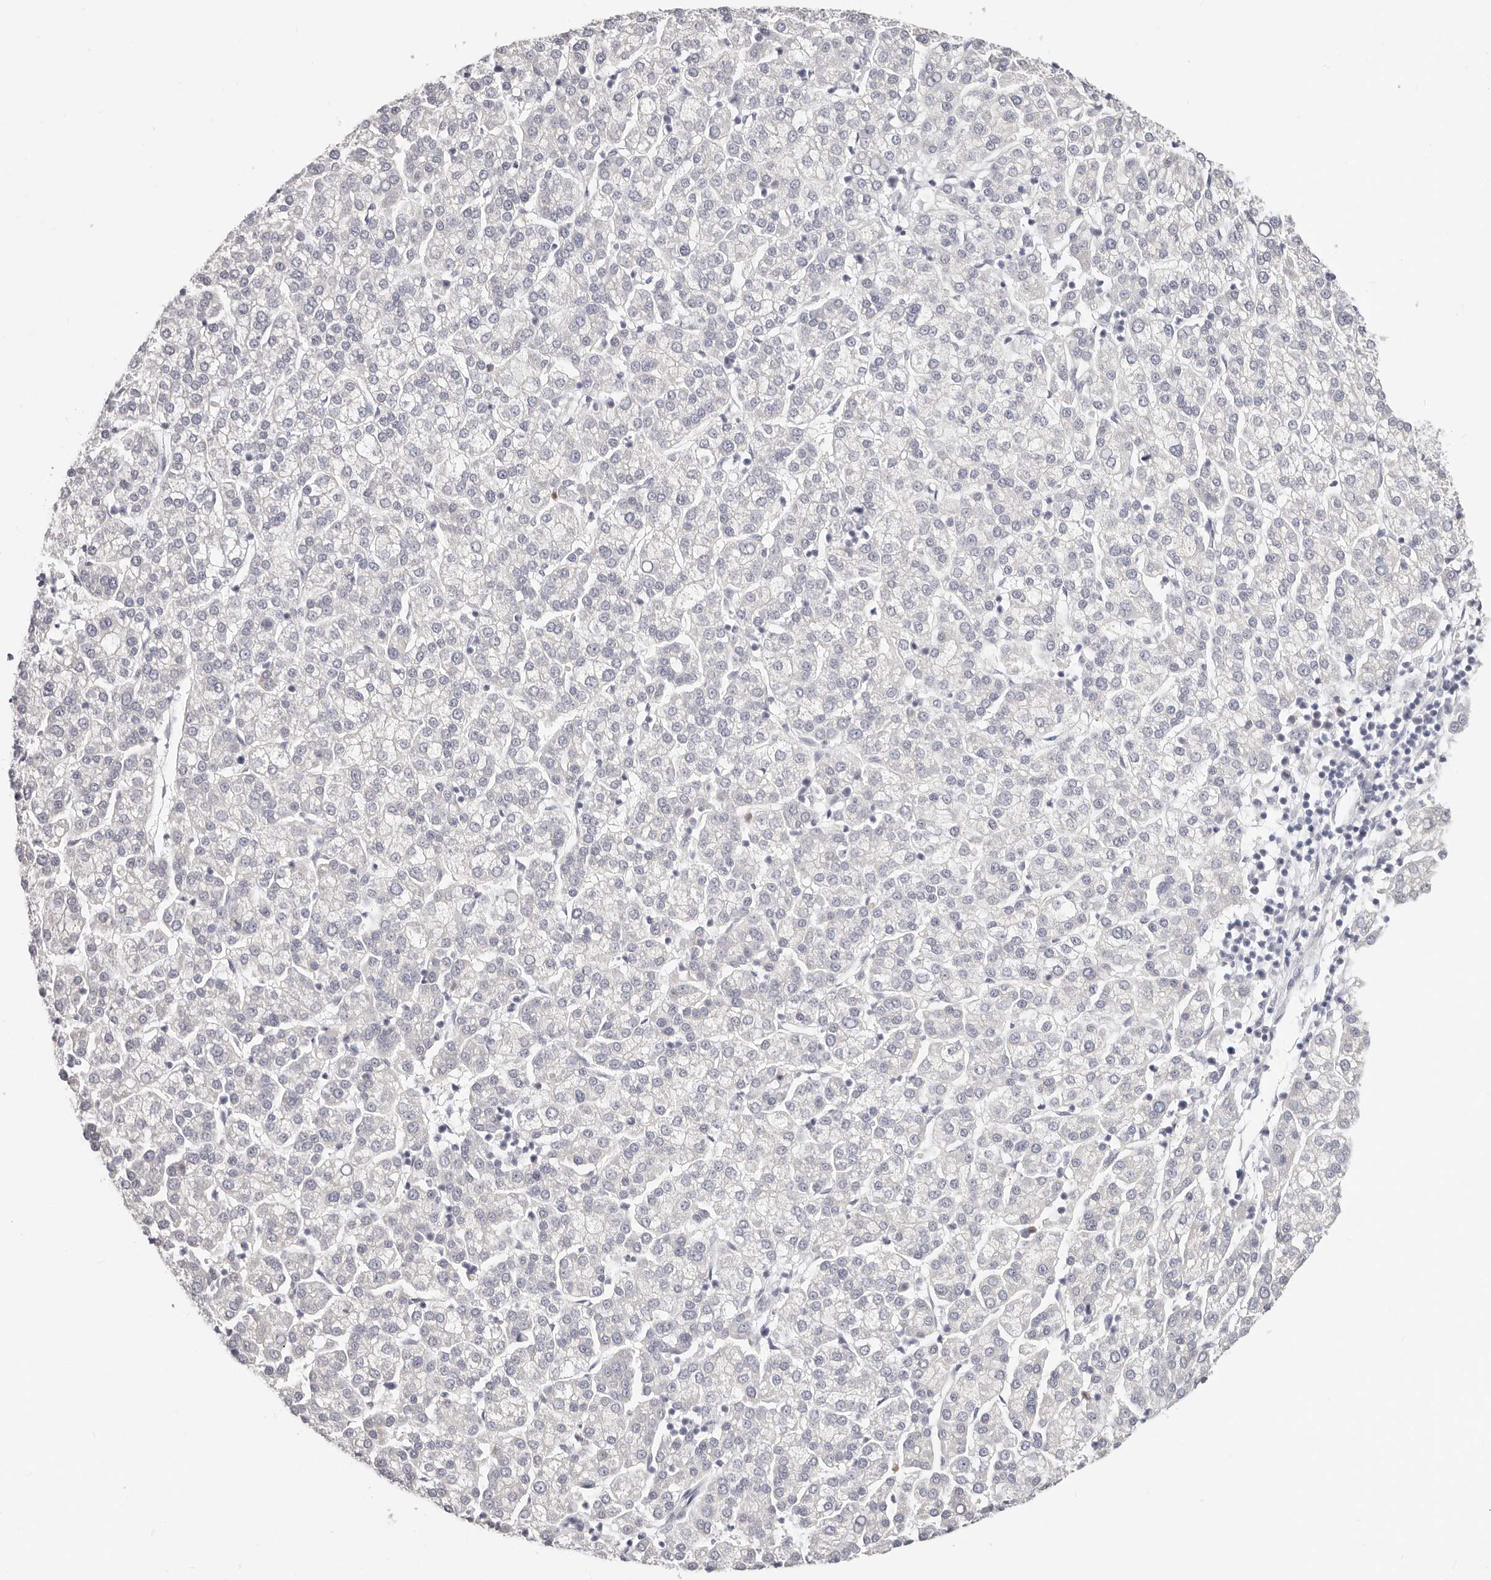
{"staining": {"intensity": "negative", "quantity": "none", "location": "none"}, "tissue": "liver cancer", "cell_type": "Tumor cells", "image_type": "cancer", "snomed": [{"axis": "morphology", "description": "Carcinoma, Hepatocellular, NOS"}, {"axis": "topography", "description": "Liver"}], "caption": "This is an immunohistochemistry (IHC) histopathology image of liver cancer. There is no expression in tumor cells.", "gene": "ASCL1", "patient": {"sex": "female", "age": 58}}